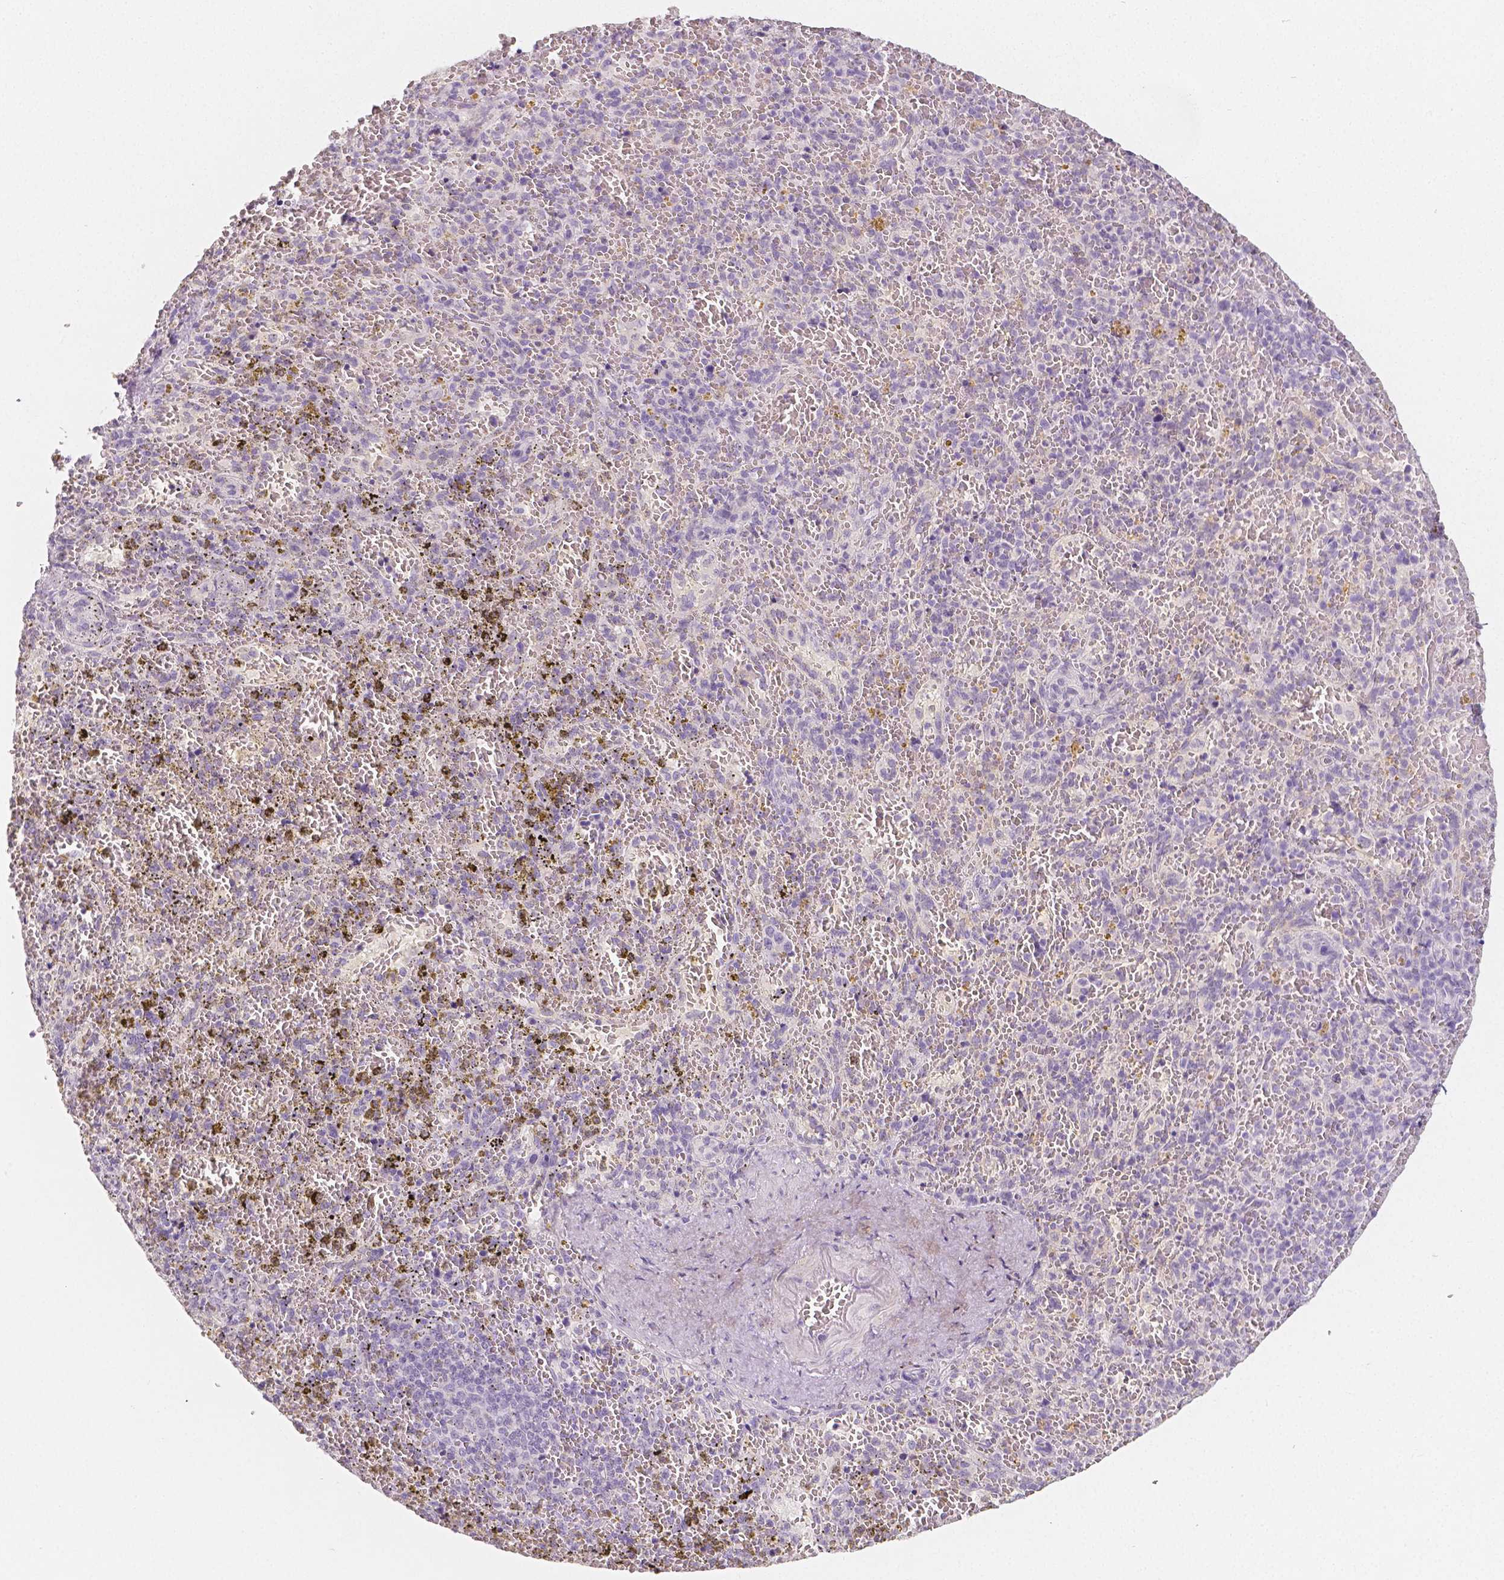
{"staining": {"intensity": "negative", "quantity": "none", "location": "none"}, "tissue": "spleen", "cell_type": "Cells in red pulp", "image_type": "normal", "snomed": [{"axis": "morphology", "description": "Normal tissue, NOS"}, {"axis": "topography", "description": "Spleen"}], "caption": "Cells in red pulp are negative for protein expression in normal human spleen. The staining is performed using DAB (3,3'-diaminobenzidine) brown chromogen with nuclei counter-stained in using hematoxylin.", "gene": "HNF1B", "patient": {"sex": "female", "age": 50}}